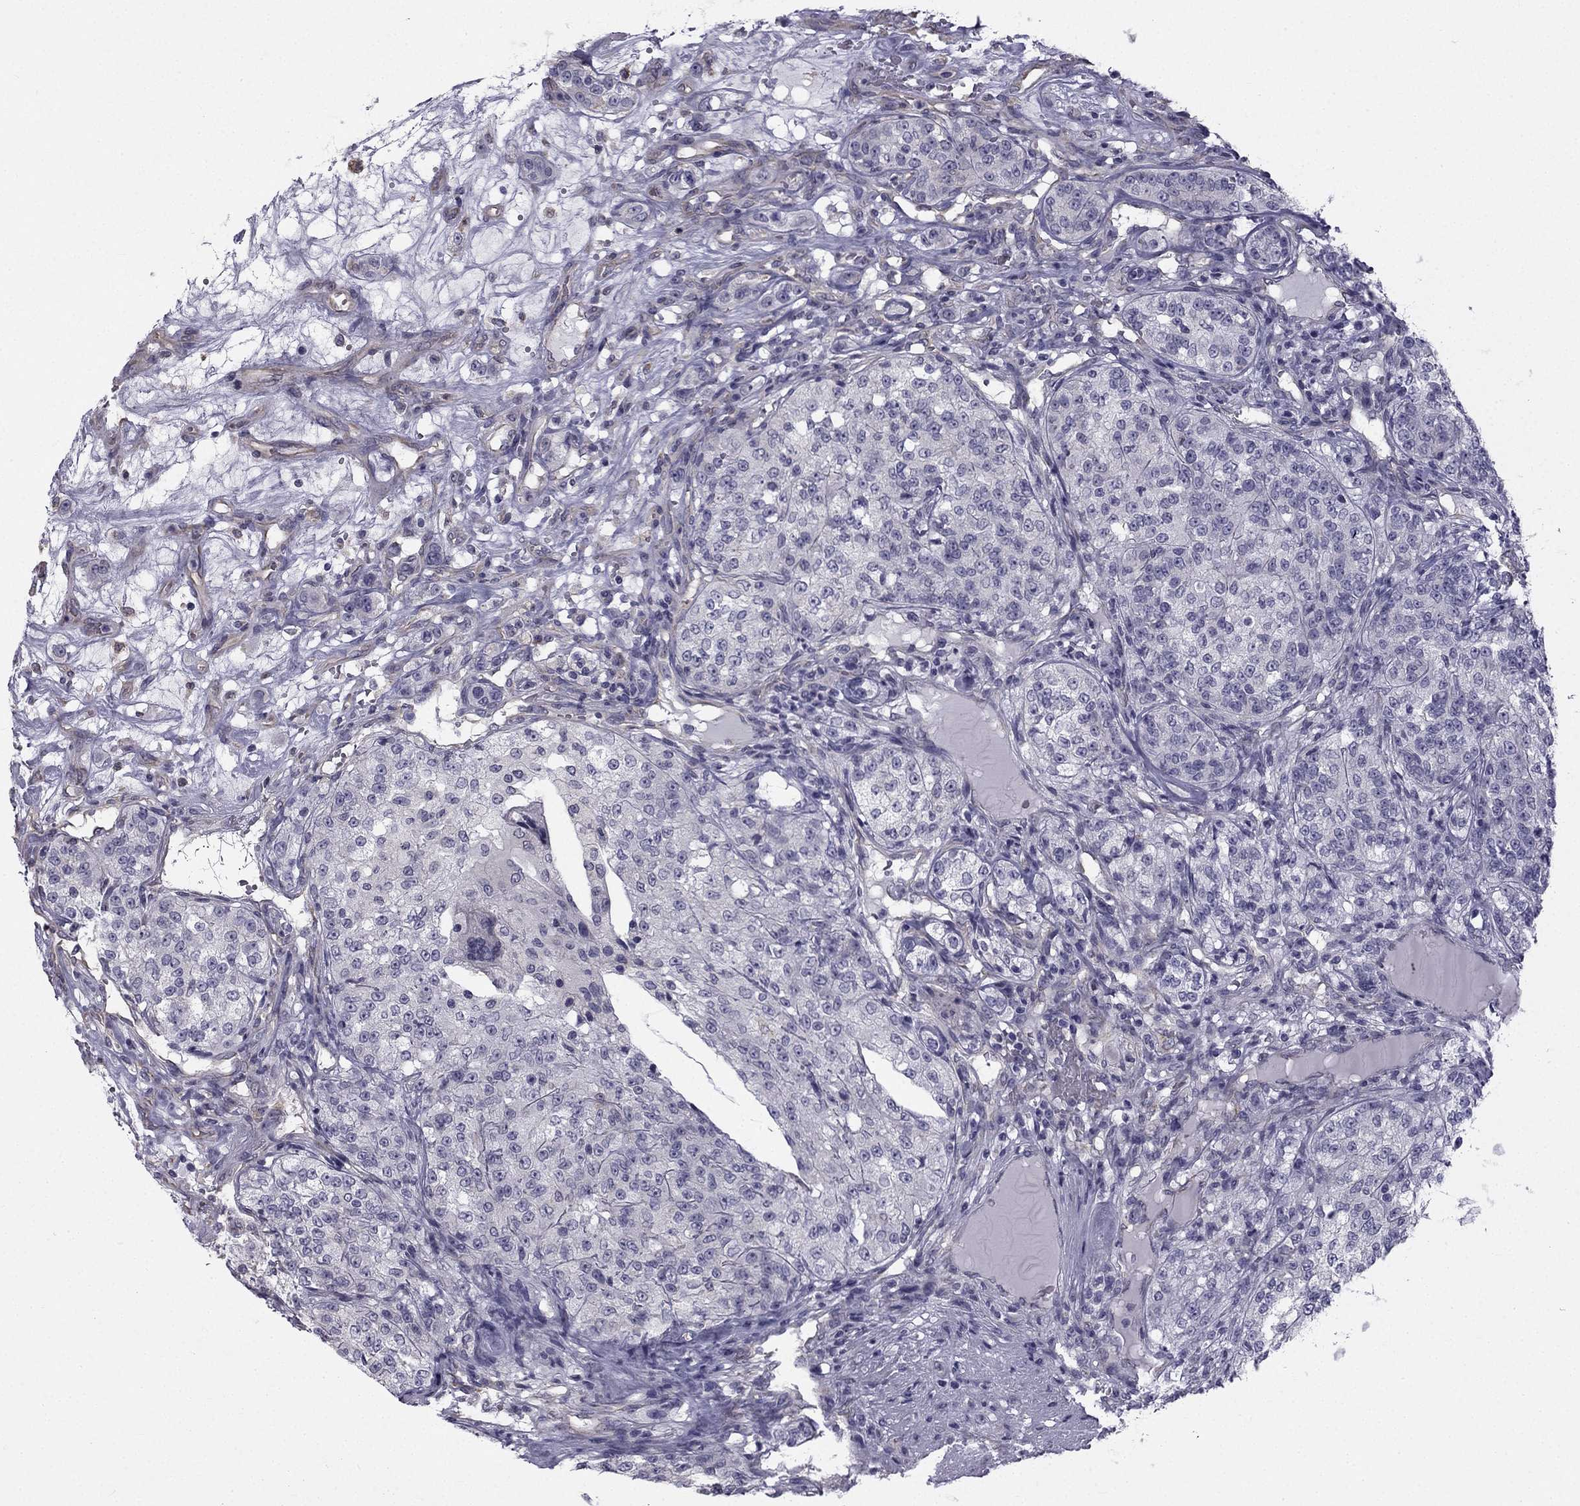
{"staining": {"intensity": "negative", "quantity": "none", "location": "none"}, "tissue": "renal cancer", "cell_type": "Tumor cells", "image_type": "cancer", "snomed": [{"axis": "morphology", "description": "Adenocarcinoma, NOS"}, {"axis": "topography", "description": "Kidney"}], "caption": "High power microscopy image of an IHC micrograph of renal adenocarcinoma, revealing no significant positivity in tumor cells.", "gene": "CCDC40", "patient": {"sex": "female", "age": 63}}